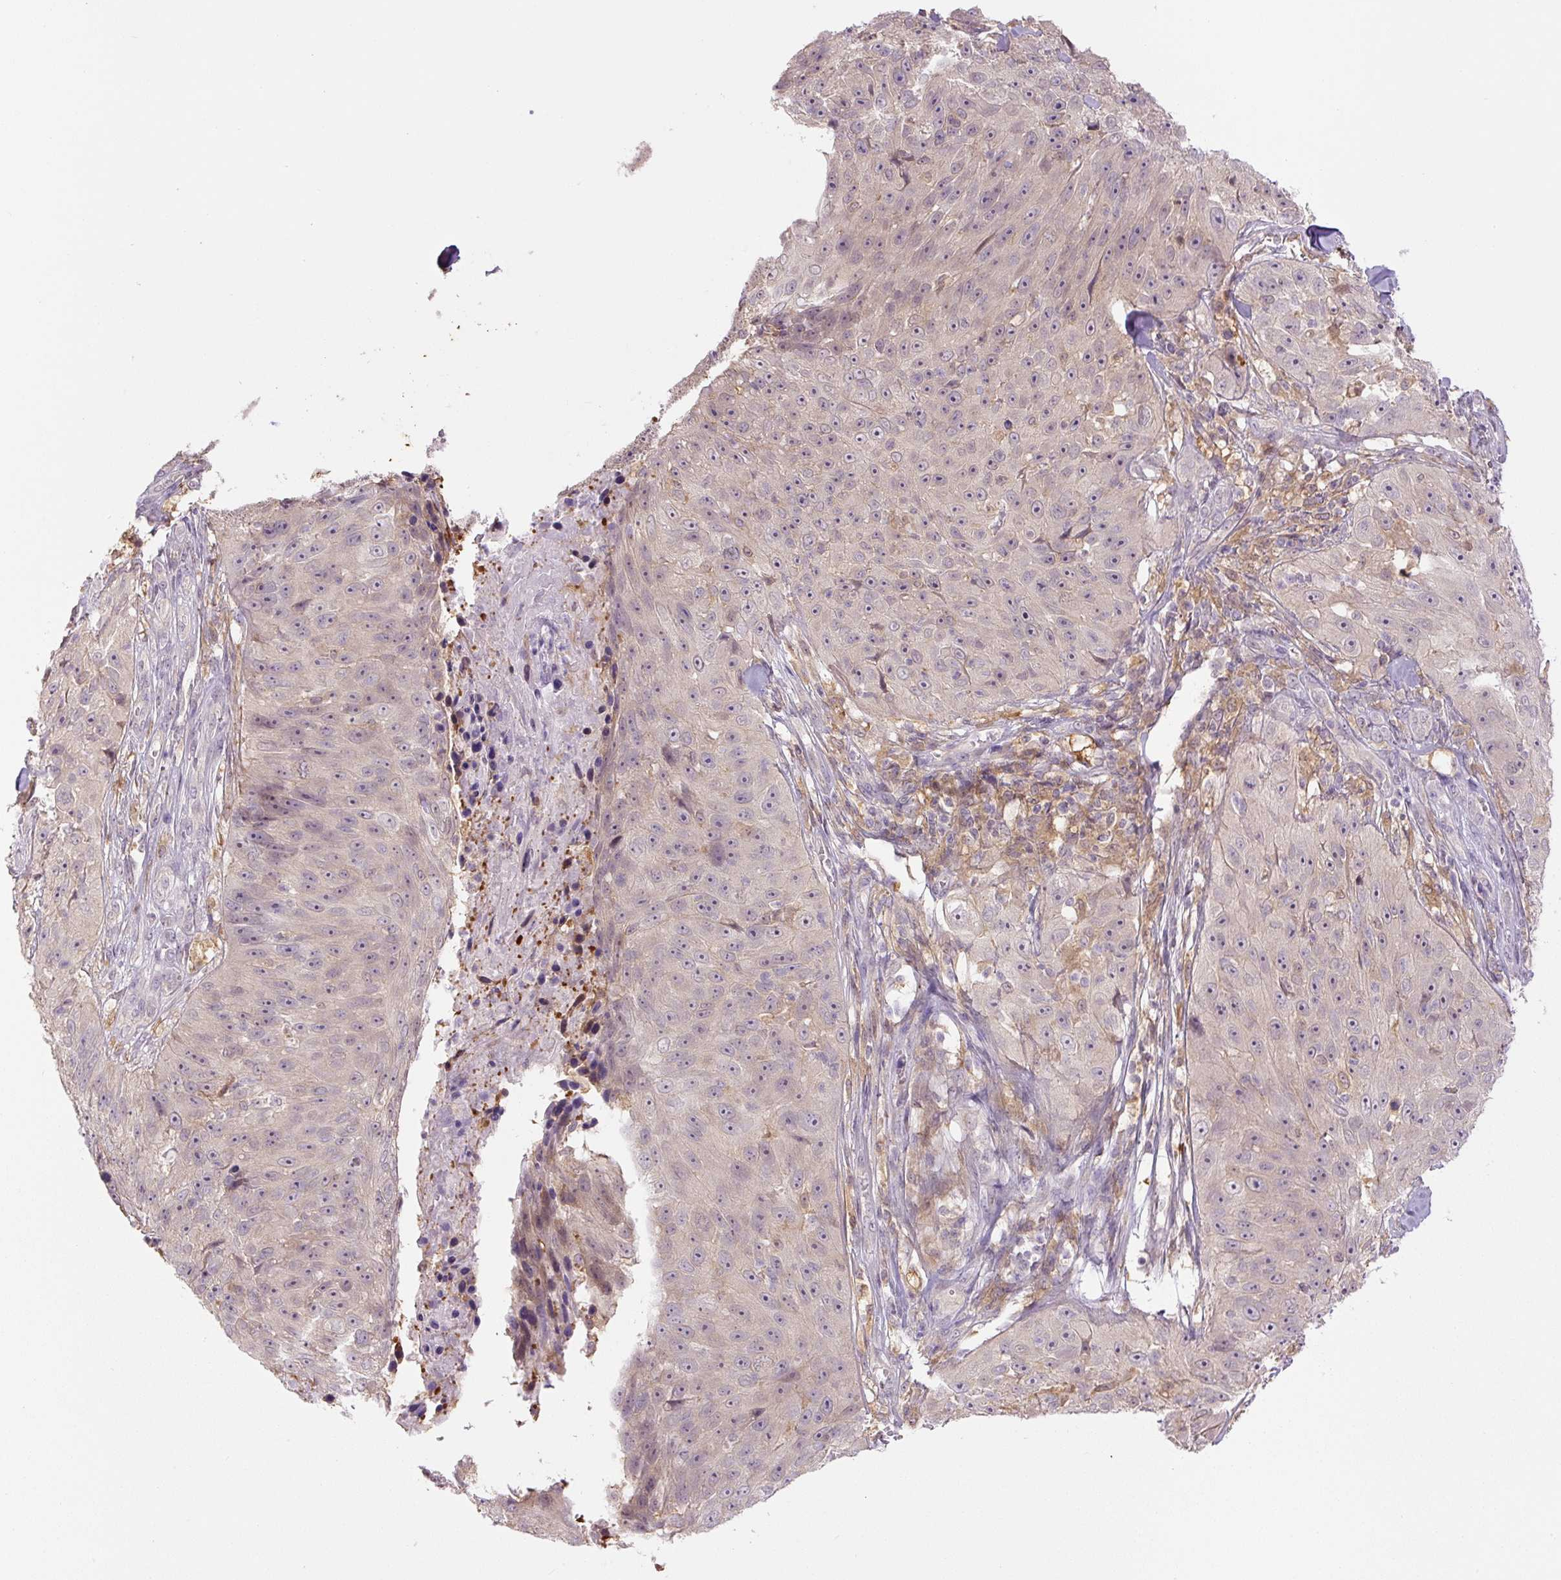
{"staining": {"intensity": "negative", "quantity": "none", "location": "none"}, "tissue": "skin cancer", "cell_type": "Tumor cells", "image_type": "cancer", "snomed": [{"axis": "morphology", "description": "Squamous cell carcinoma, NOS"}, {"axis": "topography", "description": "Skin"}], "caption": "High power microscopy photomicrograph of an IHC image of squamous cell carcinoma (skin), revealing no significant staining in tumor cells. Nuclei are stained in blue.", "gene": "SPSB2", "patient": {"sex": "female", "age": 87}}